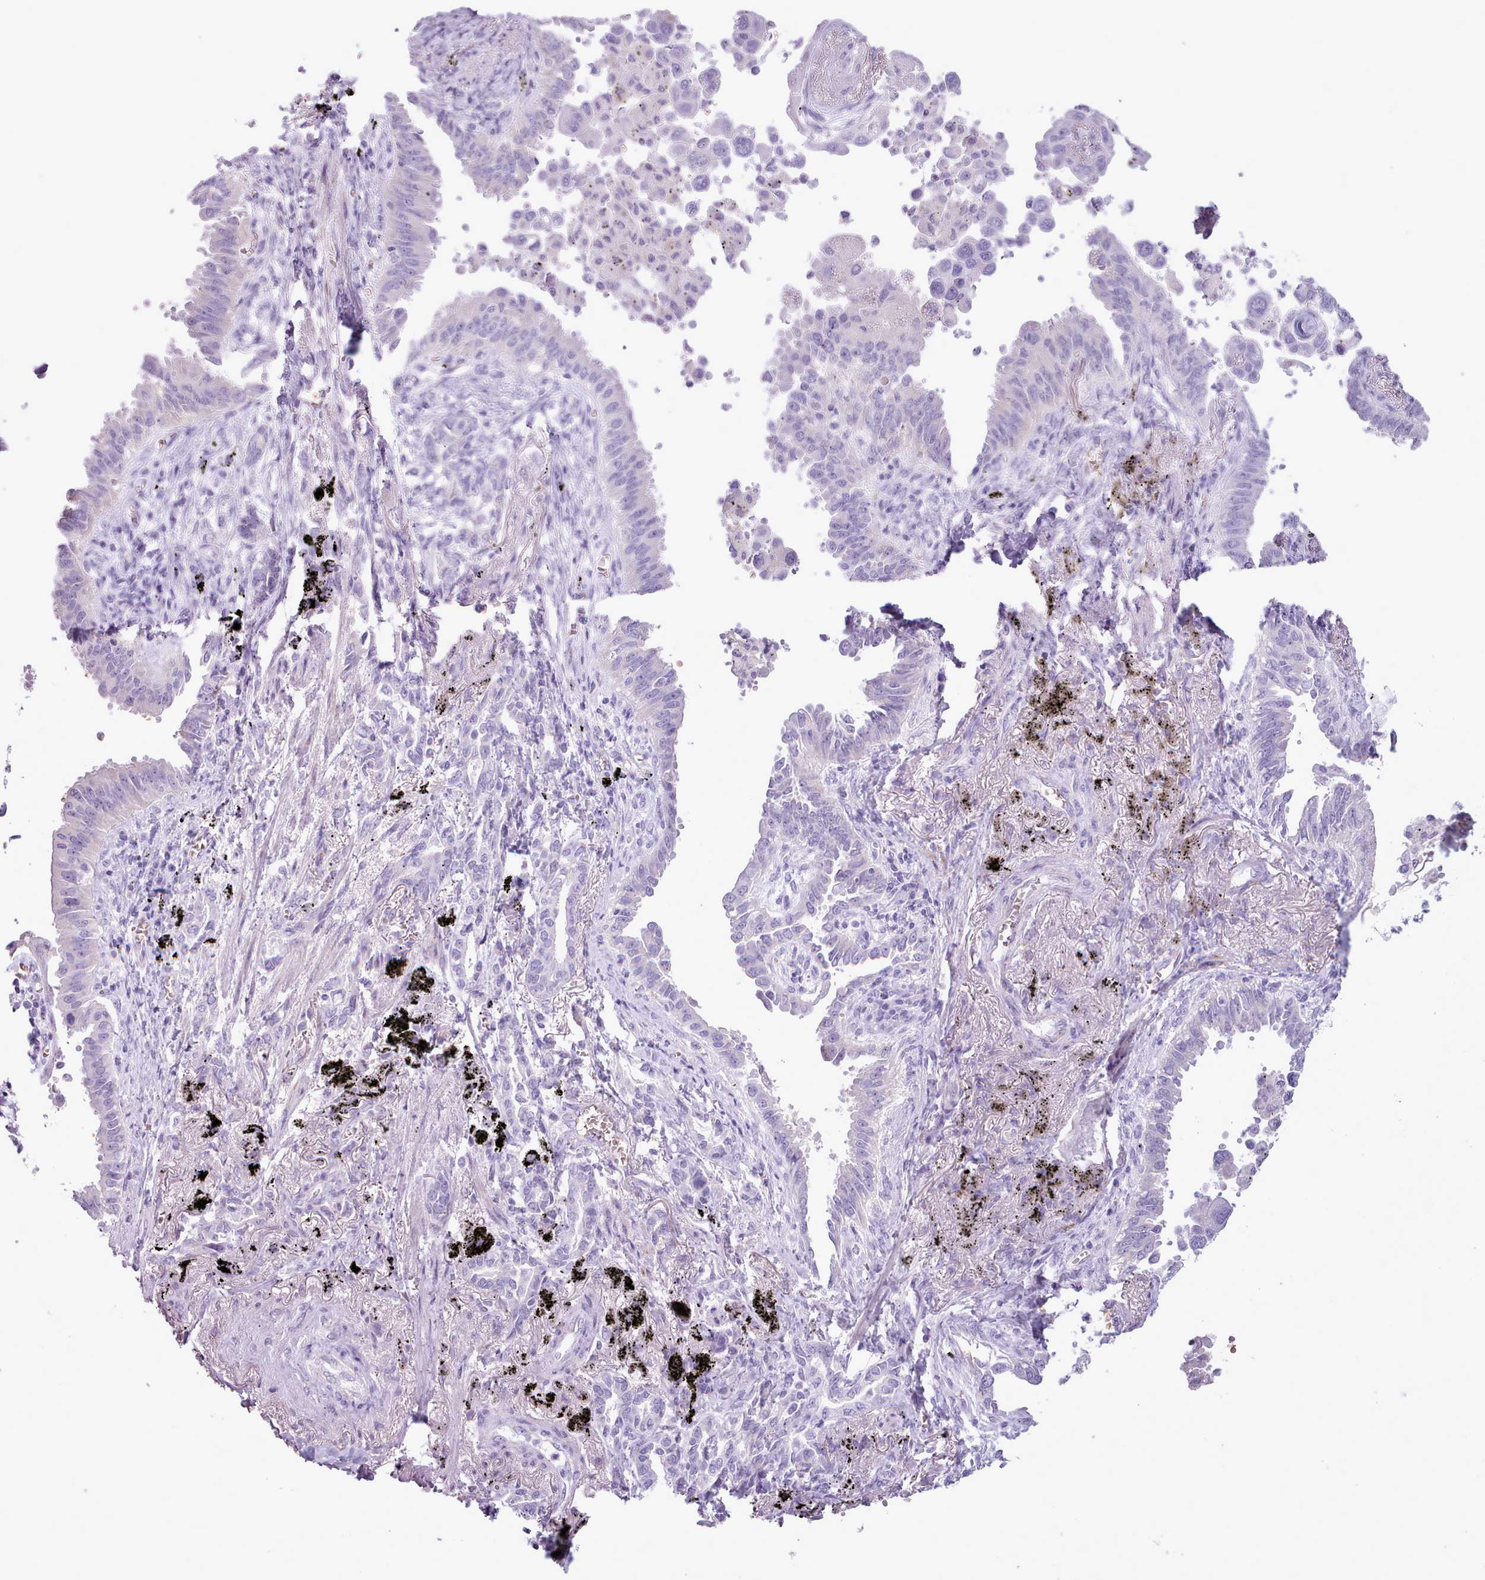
{"staining": {"intensity": "negative", "quantity": "none", "location": "none"}, "tissue": "lung cancer", "cell_type": "Tumor cells", "image_type": "cancer", "snomed": [{"axis": "morphology", "description": "Adenocarcinoma, NOS"}, {"axis": "topography", "description": "Lung"}], "caption": "An IHC image of lung cancer (adenocarcinoma) is shown. There is no staining in tumor cells of lung cancer (adenocarcinoma).", "gene": "AK4", "patient": {"sex": "male", "age": 67}}